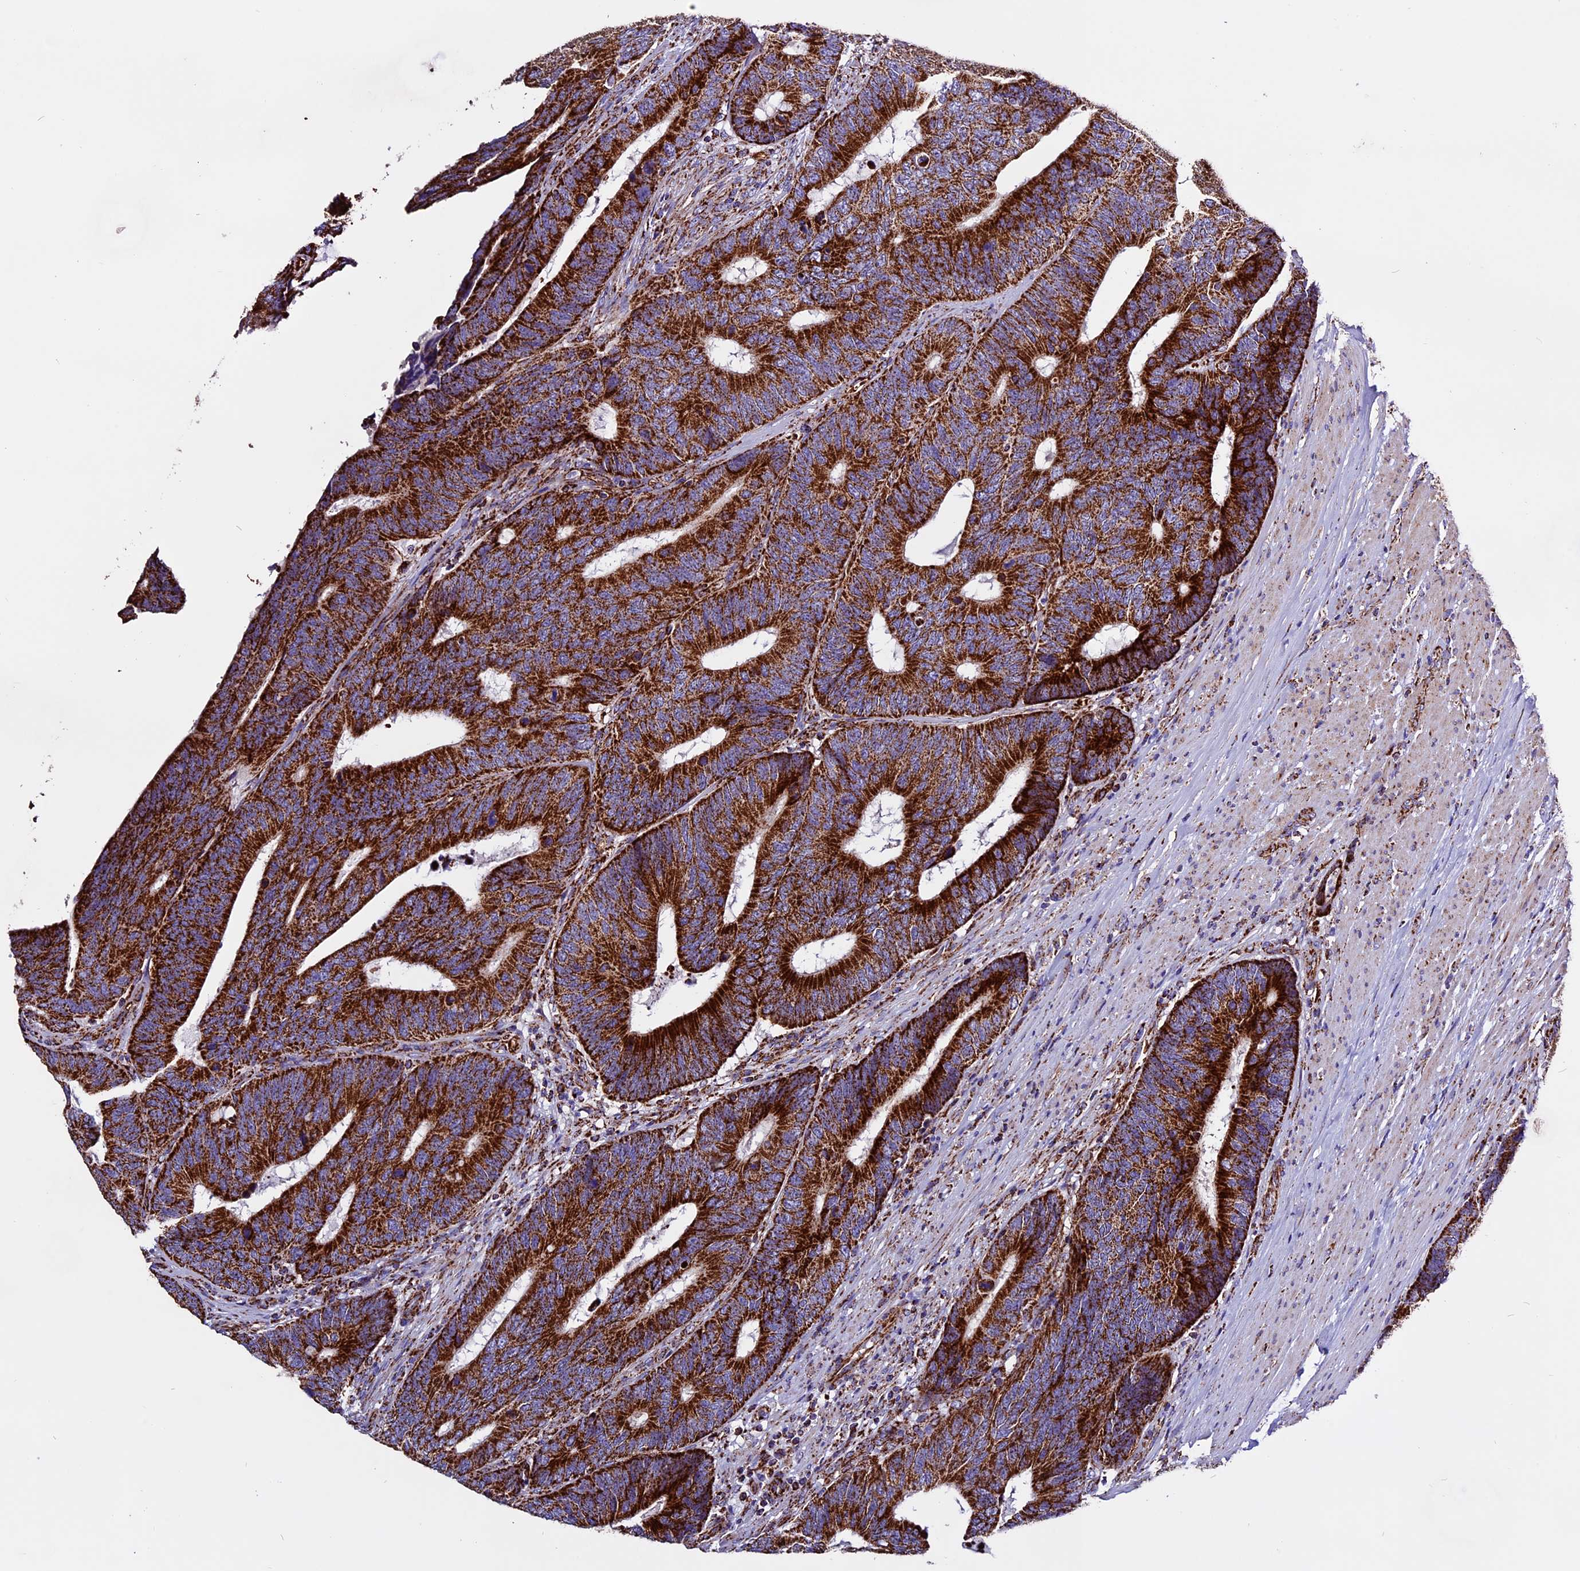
{"staining": {"intensity": "strong", "quantity": ">75%", "location": "cytoplasmic/membranous"}, "tissue": "colorectal cancer", "cell_type": "Tumor cells", "image_type": "cancer", "snomed": [{"axis": "morphology", "description": "Adenocarcinoma, NOS"}, {"axis": "topography", "description": "Colon"}], "caption": "Tumor cells reveal high levels of strong cytoplasmic/membranous positivity in approximately >75% of cells in human colorectal cancer.", "gene": "CX3CL1", "patient": {"sex": "male", "age": 87}}